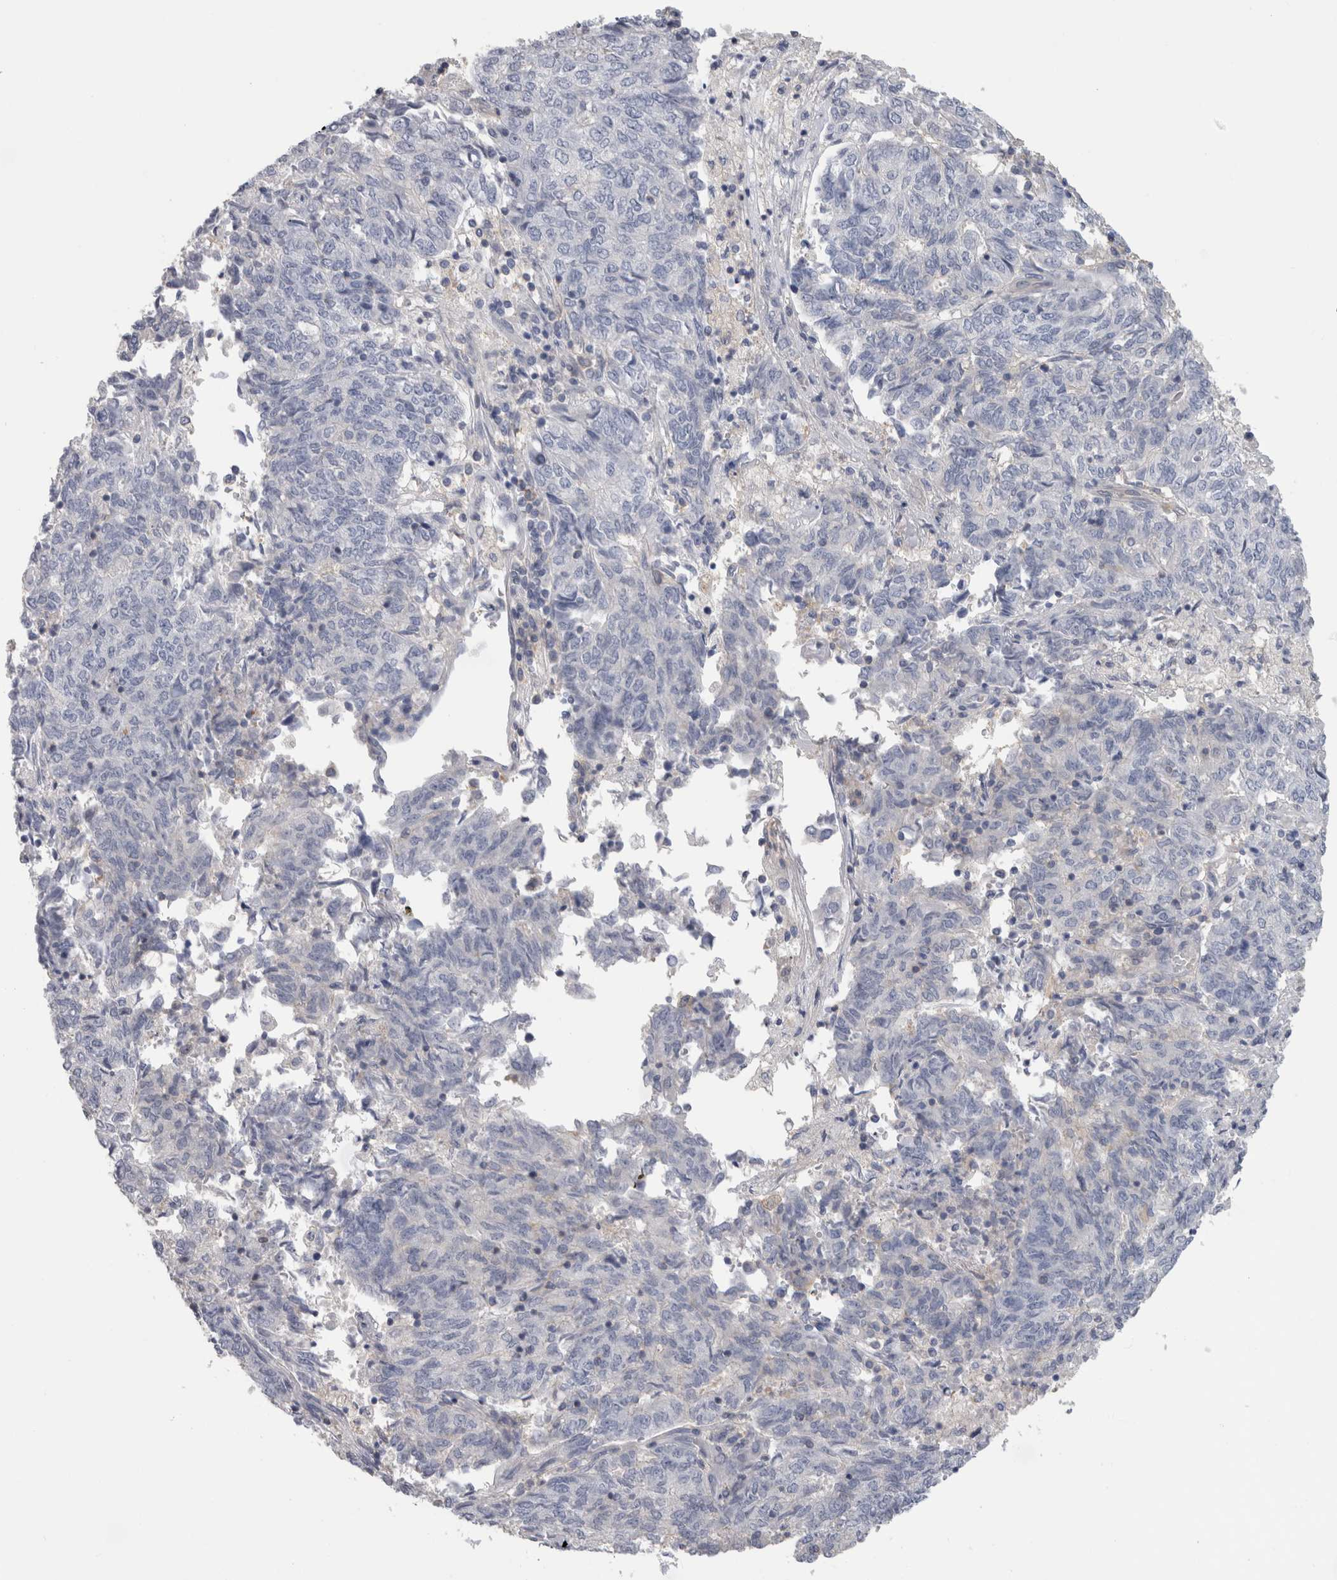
{"staining": {"intensity": "negative", "quantity": "none", "location": "none"}, "tissue": "endometrial cancer", "cell_type": "Tumor cells", "image_type": "cancer", "snomed": [{"axis": "morphology", "description": "Adenocarcinoma, NOS"}, {"axis": "topography", "description": "Endometrium"}], "caption": "Immunohistochemistry photomicrograph of neoplastic tissue: endometrial cancer (adenocarcinoma) stained with DAB exhibits no significant protein positivity in tumor cells. (Stains: DAB (3,3'-diaminobenzidine) immunohistochemistry with hematoxylin counter stain, Microscopy: brightfield microscopy at high magnification).", "gene": "SCRN1", "patient": {"sex": "female", "age": 80}}